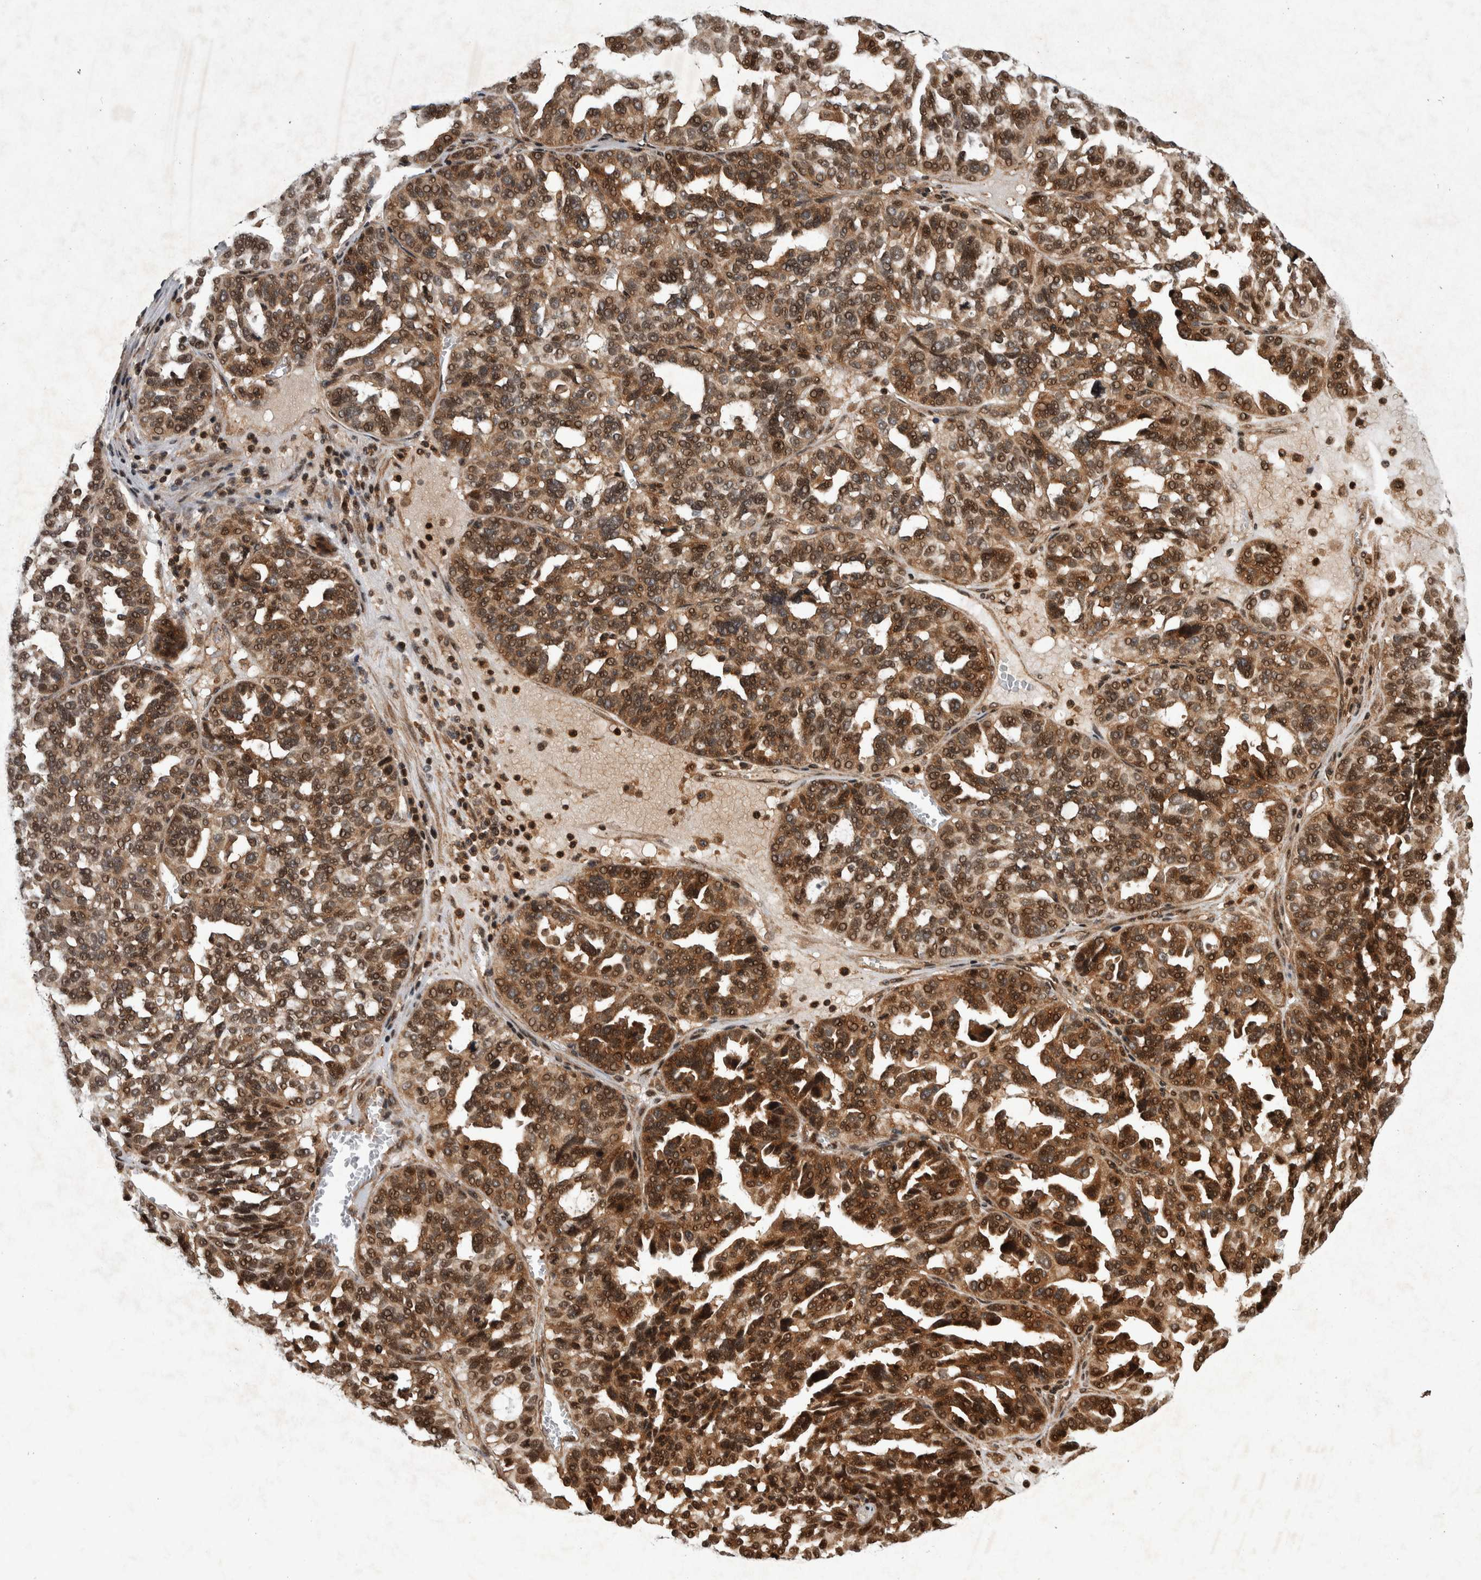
{"staining": {"intensity": "strong", "quantity": ">75%", "location": "cytoplasmic/membranous,nuclear"}, "tissue": "ovarian cancer", "cell_type": "Tumor cells", "image_type": "cancer", "snomed": [{"axis": "morphology", "description": "Cystadenocarcinoma, serous, NOS"}, {"axis": "topography", "description": "Ovary"}], "caption": "Ovarian serous cystadenocarcinoma stained with a protein marker demonstrates strong staining in tumor cells.", "gene": "ARFGEF1", "patient": {"sex": "female", "age": 59}}